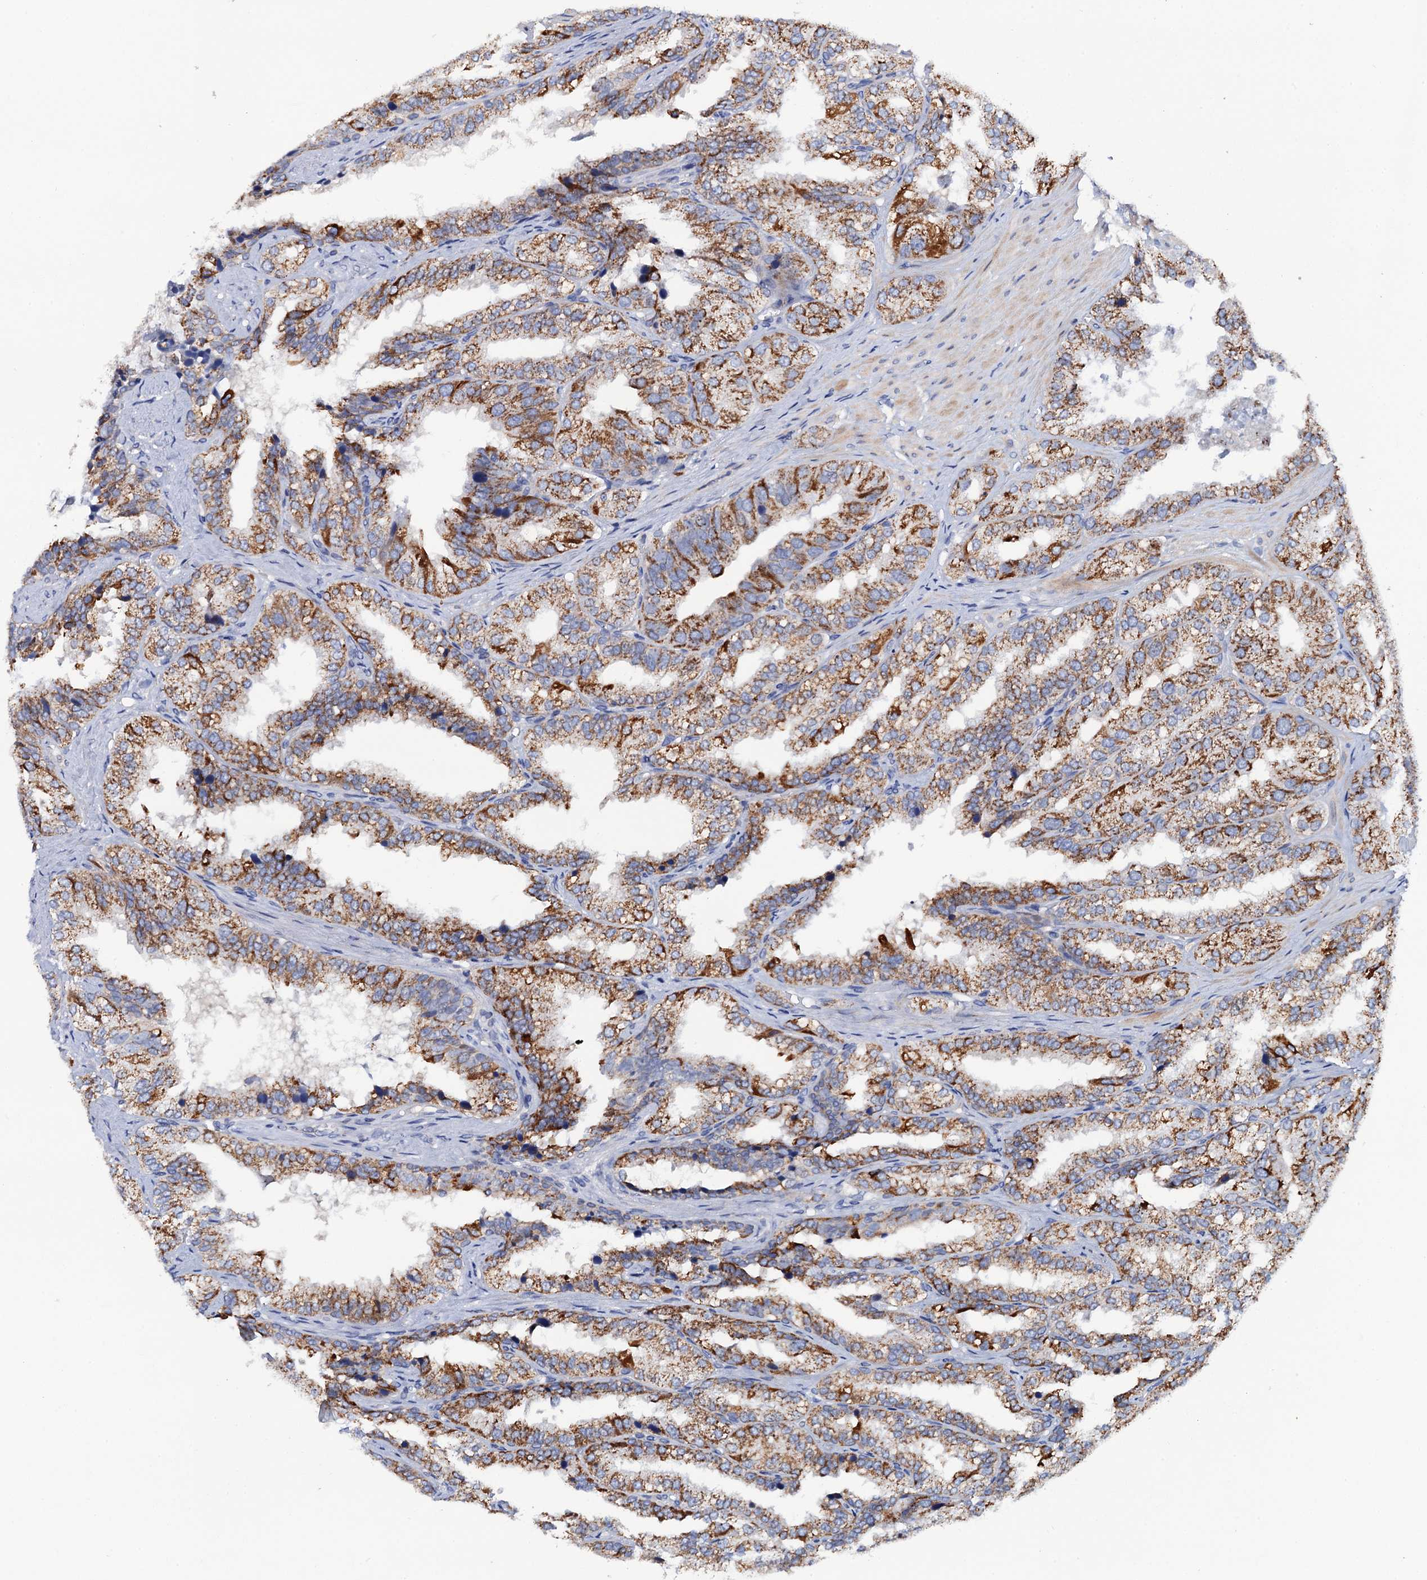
{"staining": {"intensity": "moderate", "quantity": ">75%", "location": "cytoplasmic/membranous"}, "tissue": "seminal vesicle", "cell_type": "Glandular cells", "image_type": "normal", "snomed": [{"axis": "morphology", "description": "Normal tissue, NOS"}, {"axis": "topography", "description": "Prostate"}, {"axis": "topography", "description": "Seminal veicle"}], "caption": "Glandular cells display medium levels of moderate cytoplasmic/membranous positivity in about >75% of cells in unremarkable human seminal vesicle.", "gene": "MRPL48", "patient": {"sex": "male", "age": 51}}